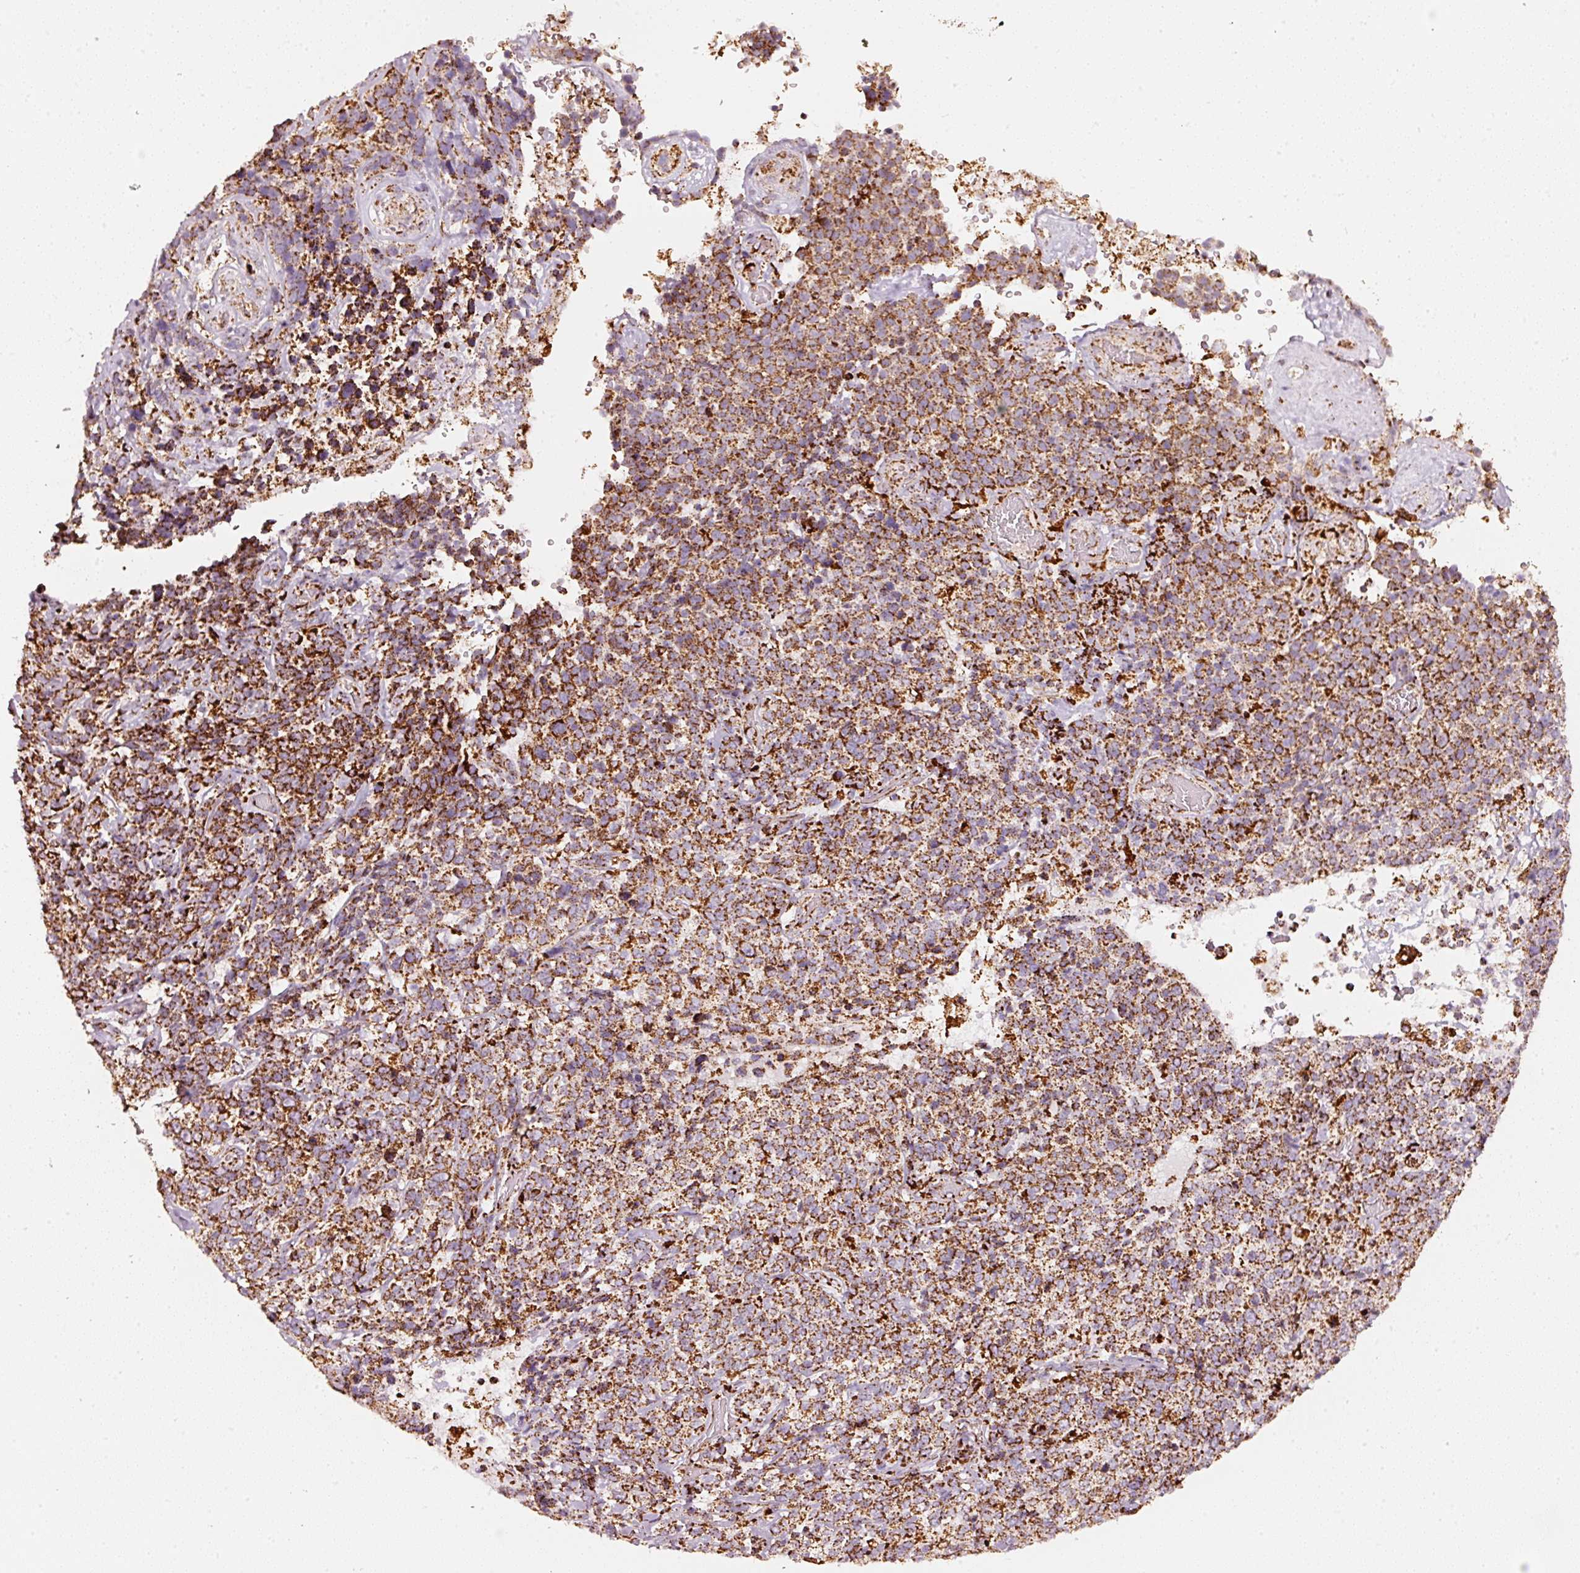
{"staining": {"intensity": "strong", "quantity": ">75%", "location": "cytoplasmic/membranous"}, "tissue": "cervical cancer", "cell_type": "Tumor cells", "image_type": "cancer", "snomed": [{"axis": "morphology", "description": "Squamous cell carcinoma, NOS"}, {"axis": "topography", "description": "Cervix"}], "caption": "Immunohistochemical staining of human cervical cancer (squamous cell carcinoma) demonstrates high levels of strong cytoplasmic/membranous protein staining in approximately >75% of tumor cells.", "gene": "UQCRC1", "patient": {"sex": "female", "age": 46}}